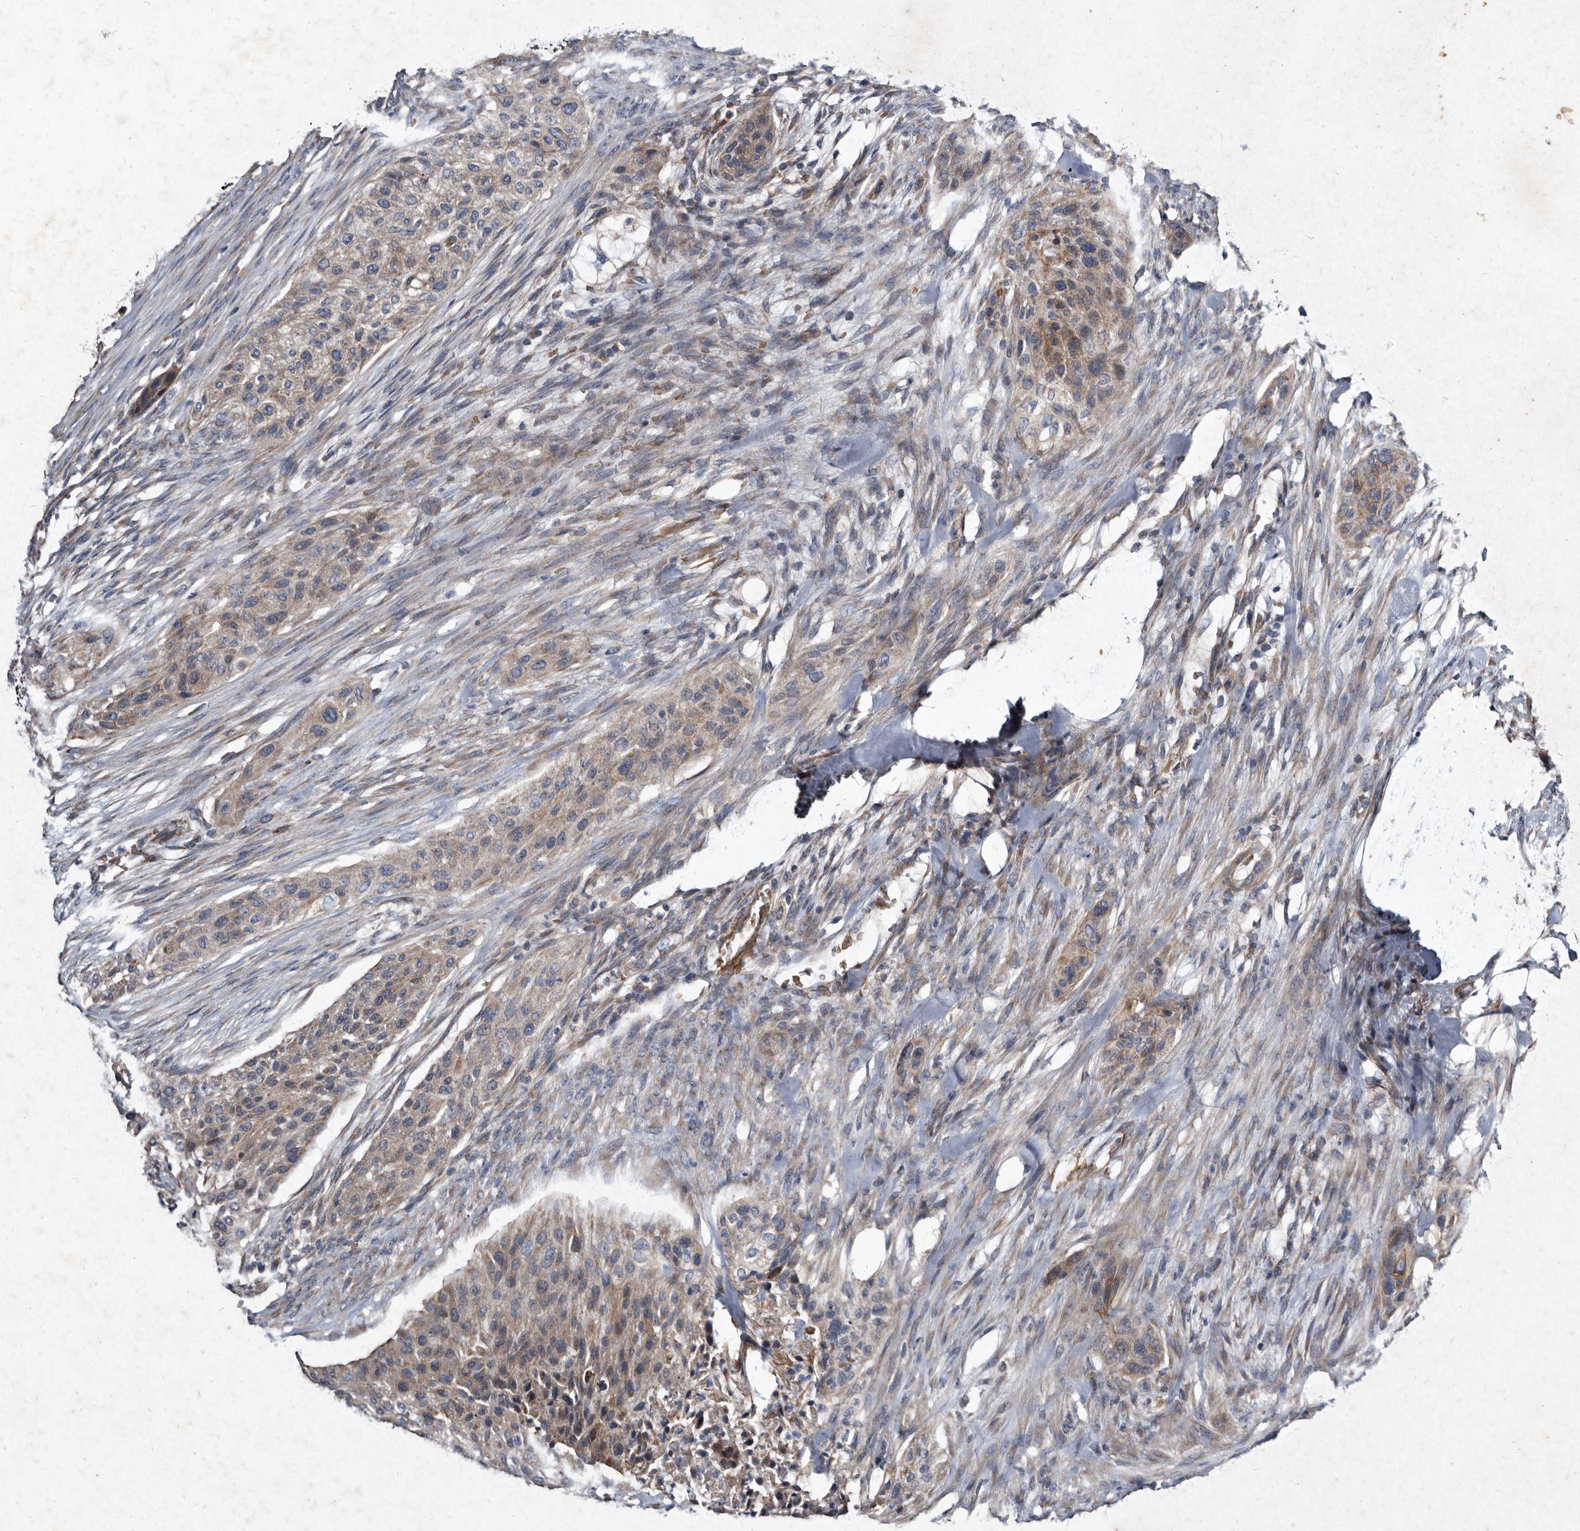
{"staining": {"intensity": "moderate", "quantity": ">75%", "location": "cytoplasmic/membranous"}, "tissue": "urothelial cancer", "cell_type": "Tumor cells", "image_type": "cancer", "snomed": [{"axis": "morphology", "description": "Urothelial carcinoma, High grade"}, {"axis": "topography", "description": "Urinary bladder"}], "caption": "Tumor cells display medium levels of moderate cytoplasmic/membranous positivity in about >75% of cells in urothelial cancer. The protein of interest is stained brown, and the nuclei are stained in blue (DAB (3,3'-diaminobenzidine) IHC with brightfield microscopy, high magnification).", "gene": "YPEL3", "patient": {"sex": "male", "age": 35}}